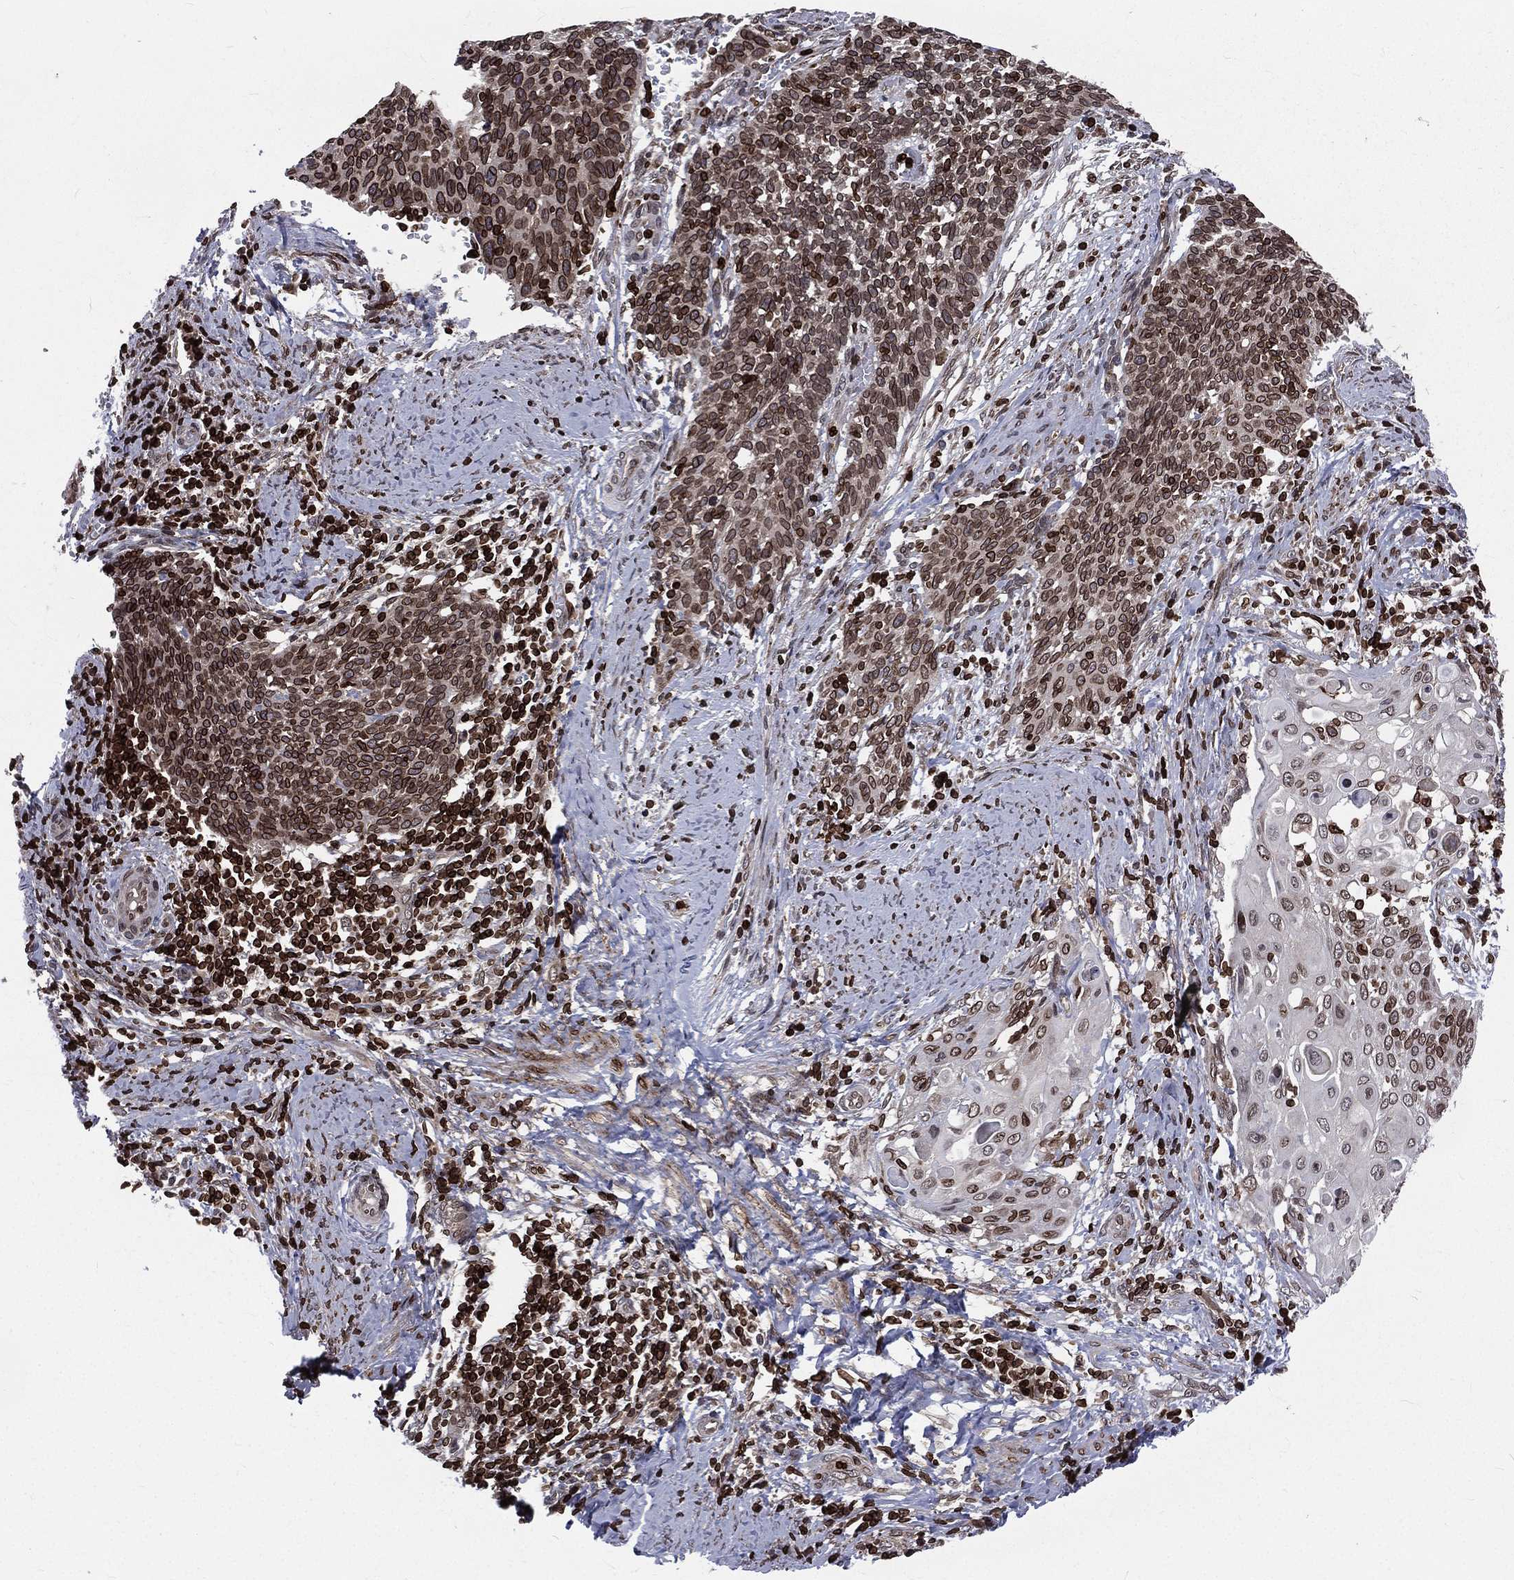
{"staining": {"intensity": "strong", "quantity": "25%-75%", "location": "cytoplasmic/membranous,nuclear"}, "tissue": "cervical cancer", "cell_type": "Tumor cells", "image_type": "cancer", "snomed": [{"axis": "morphology", "description": "Squamous cell carcinoma, NOS"}, {"axis": "topography", "description": "Cervix"}], "caption": "Strong cytoplasmic/membranous and nuclear staining for a protein is appreciated in approximately 25%-75% of tumor cells of cervical cancer (squamous cell carcinoma) using IHC.", "gene": "LBR", "patient": {"sex": "female", "age": 39}}